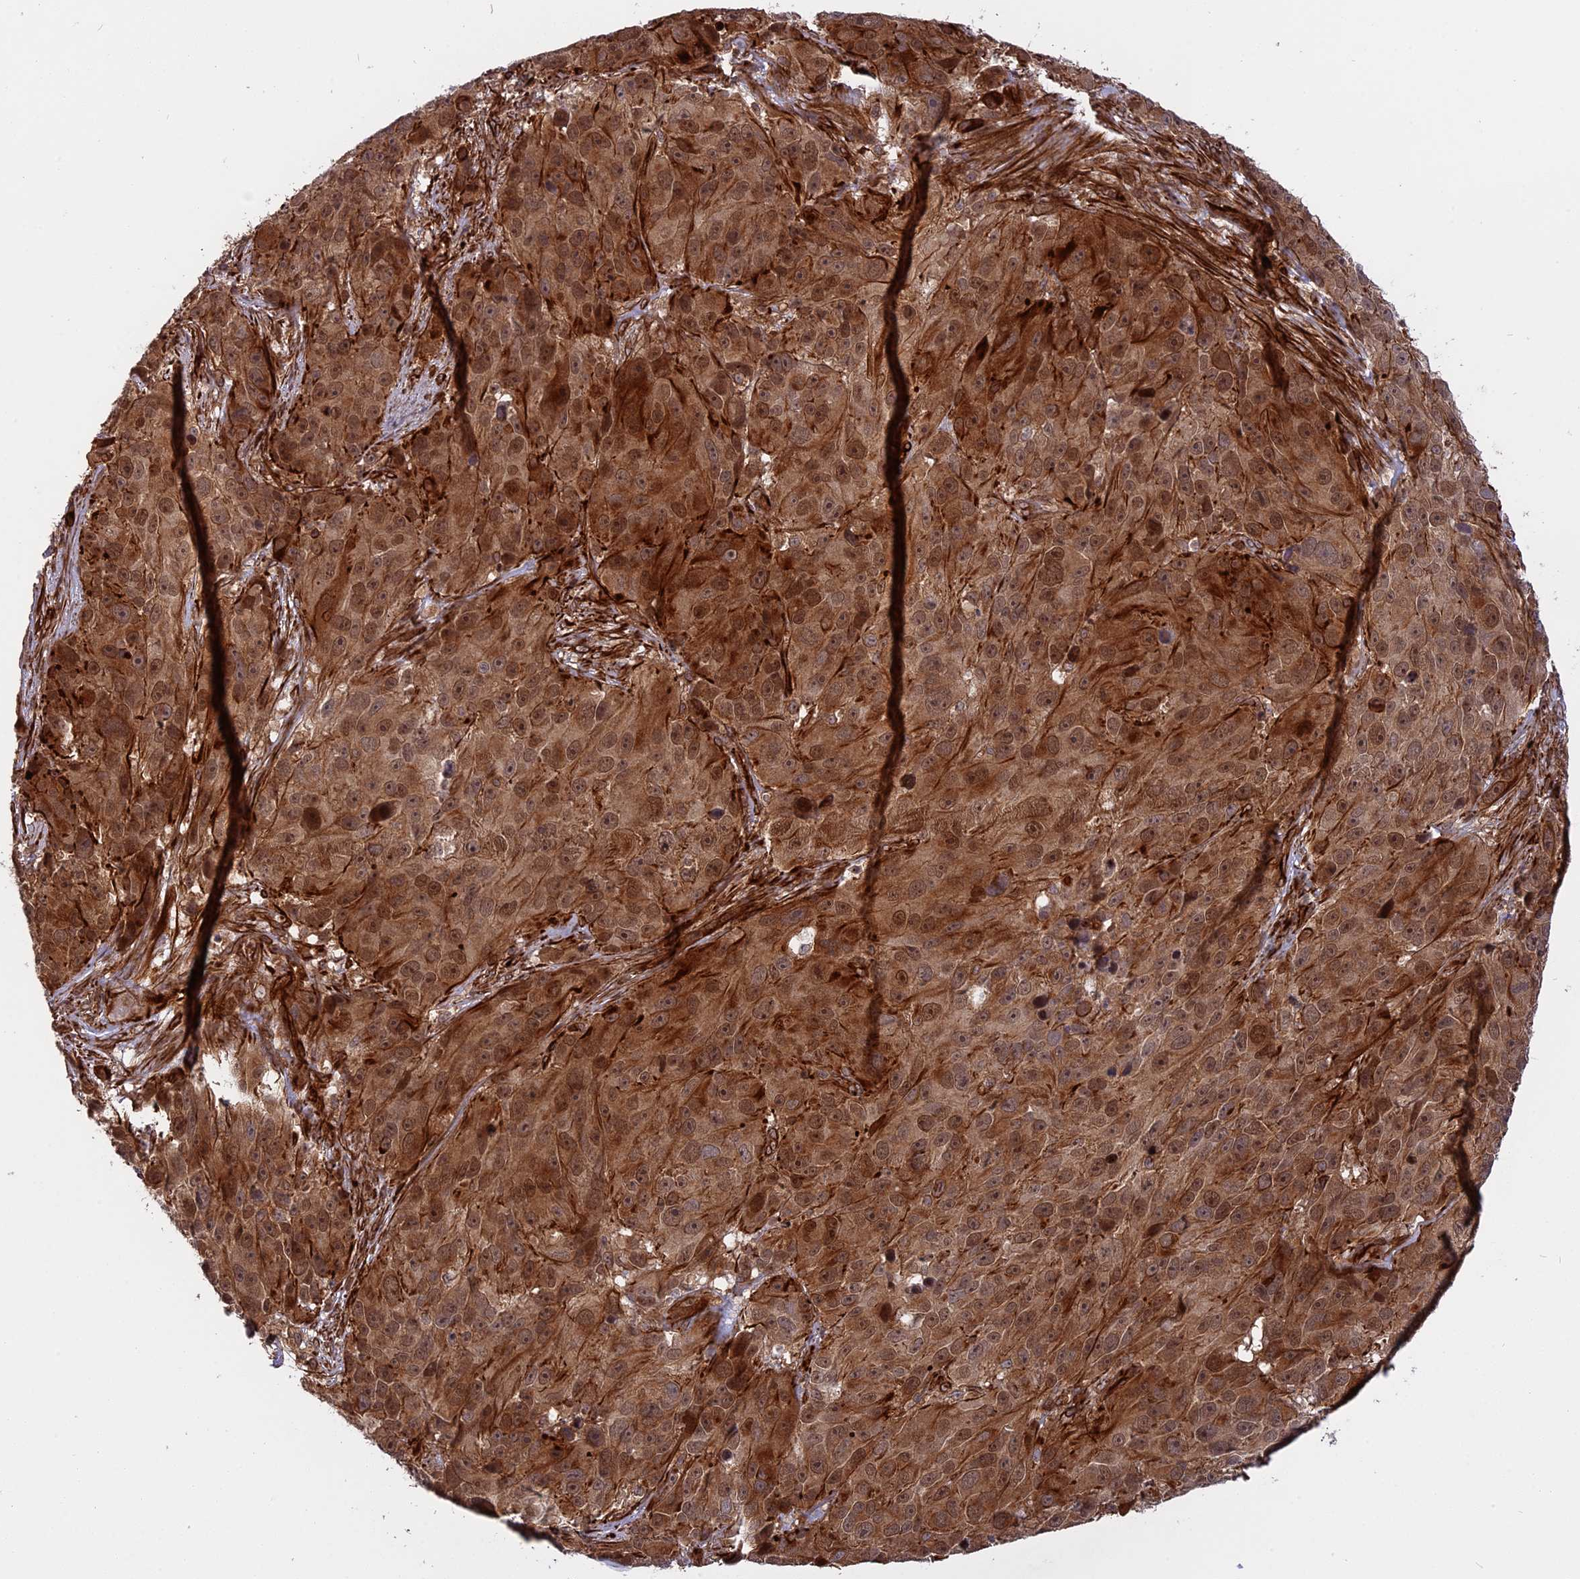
{"staining": {"intensity": "moderate", "quantity": ">75%", "location": "cytoplasmic/membranous,nuclear"}, "tissue": "melanoma", "cell_type": "Tumor cells", "image_type": "cancer", "snomed": [{"axis": "morphology", "description": "Malignant melanoma, NOS"}, {"axis": "topography", "description": "Skin"}], "caption": "The image exhibits staining of malignant melanoma, revealing moderate cytoplasmic/membranous and nuclear protein positivity (brown color) within tumor cells.", "gene": "PHLDB3", "patient": {"sex": "male", "age": 84}}